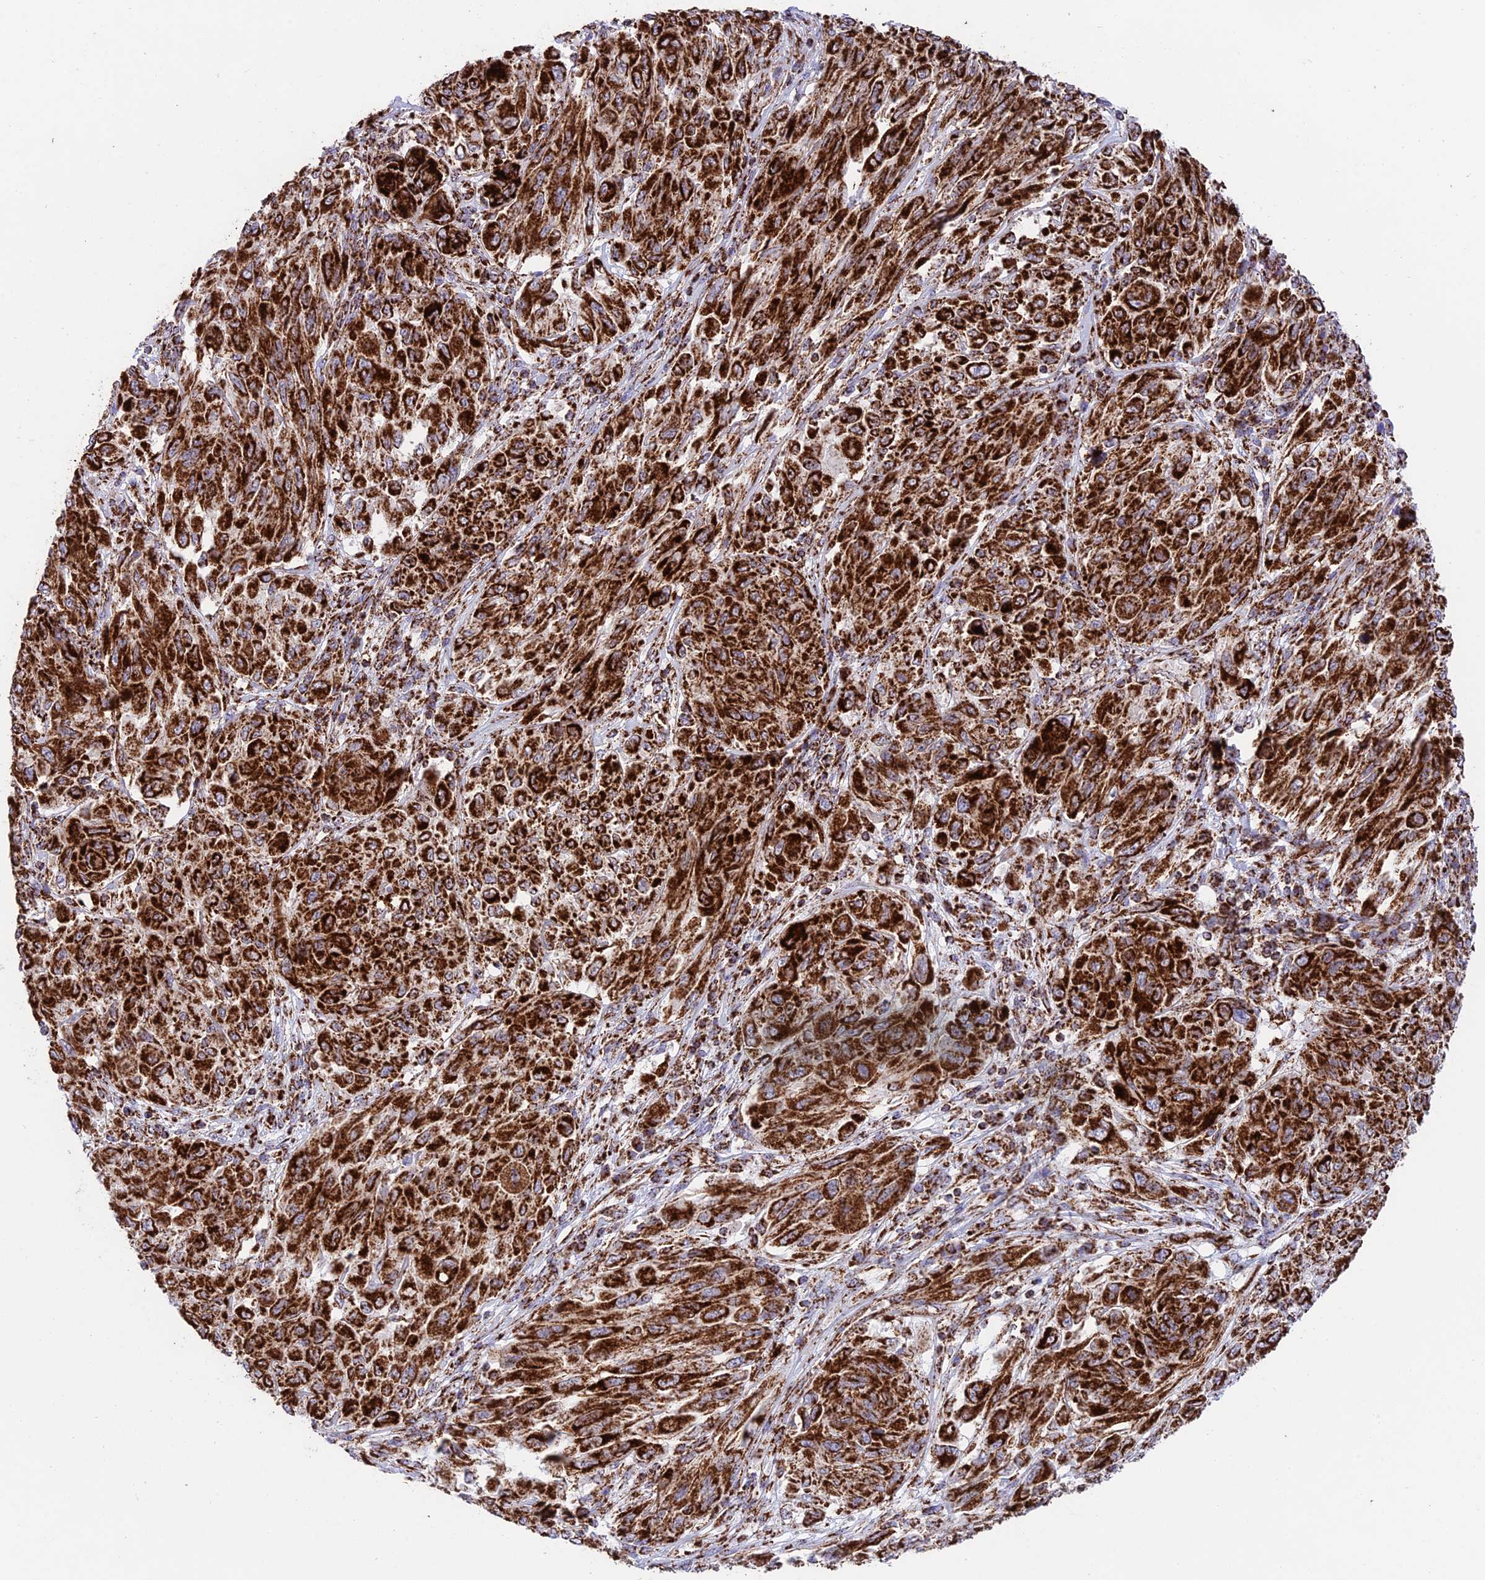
{"staining": {"intensity": "strong", "quantity": ">75%", "location": "cytoplasmic/membranous"}, "tissue": "melanoma", "cell_type": "Tumor cells", "image_type": "cancer", "snomed": [{"axis": "morphology", "description": "Malignant melanoma, NOS"}, {"axis": "topography", "description": "Skin"}], "caption": "Tumor cells demonstrate strong cytoplasmic/membranous expression in about >75% of cells in melanoma.", "gene": "CHCHD3", "patient": {"sex": "female", "age": 91}}